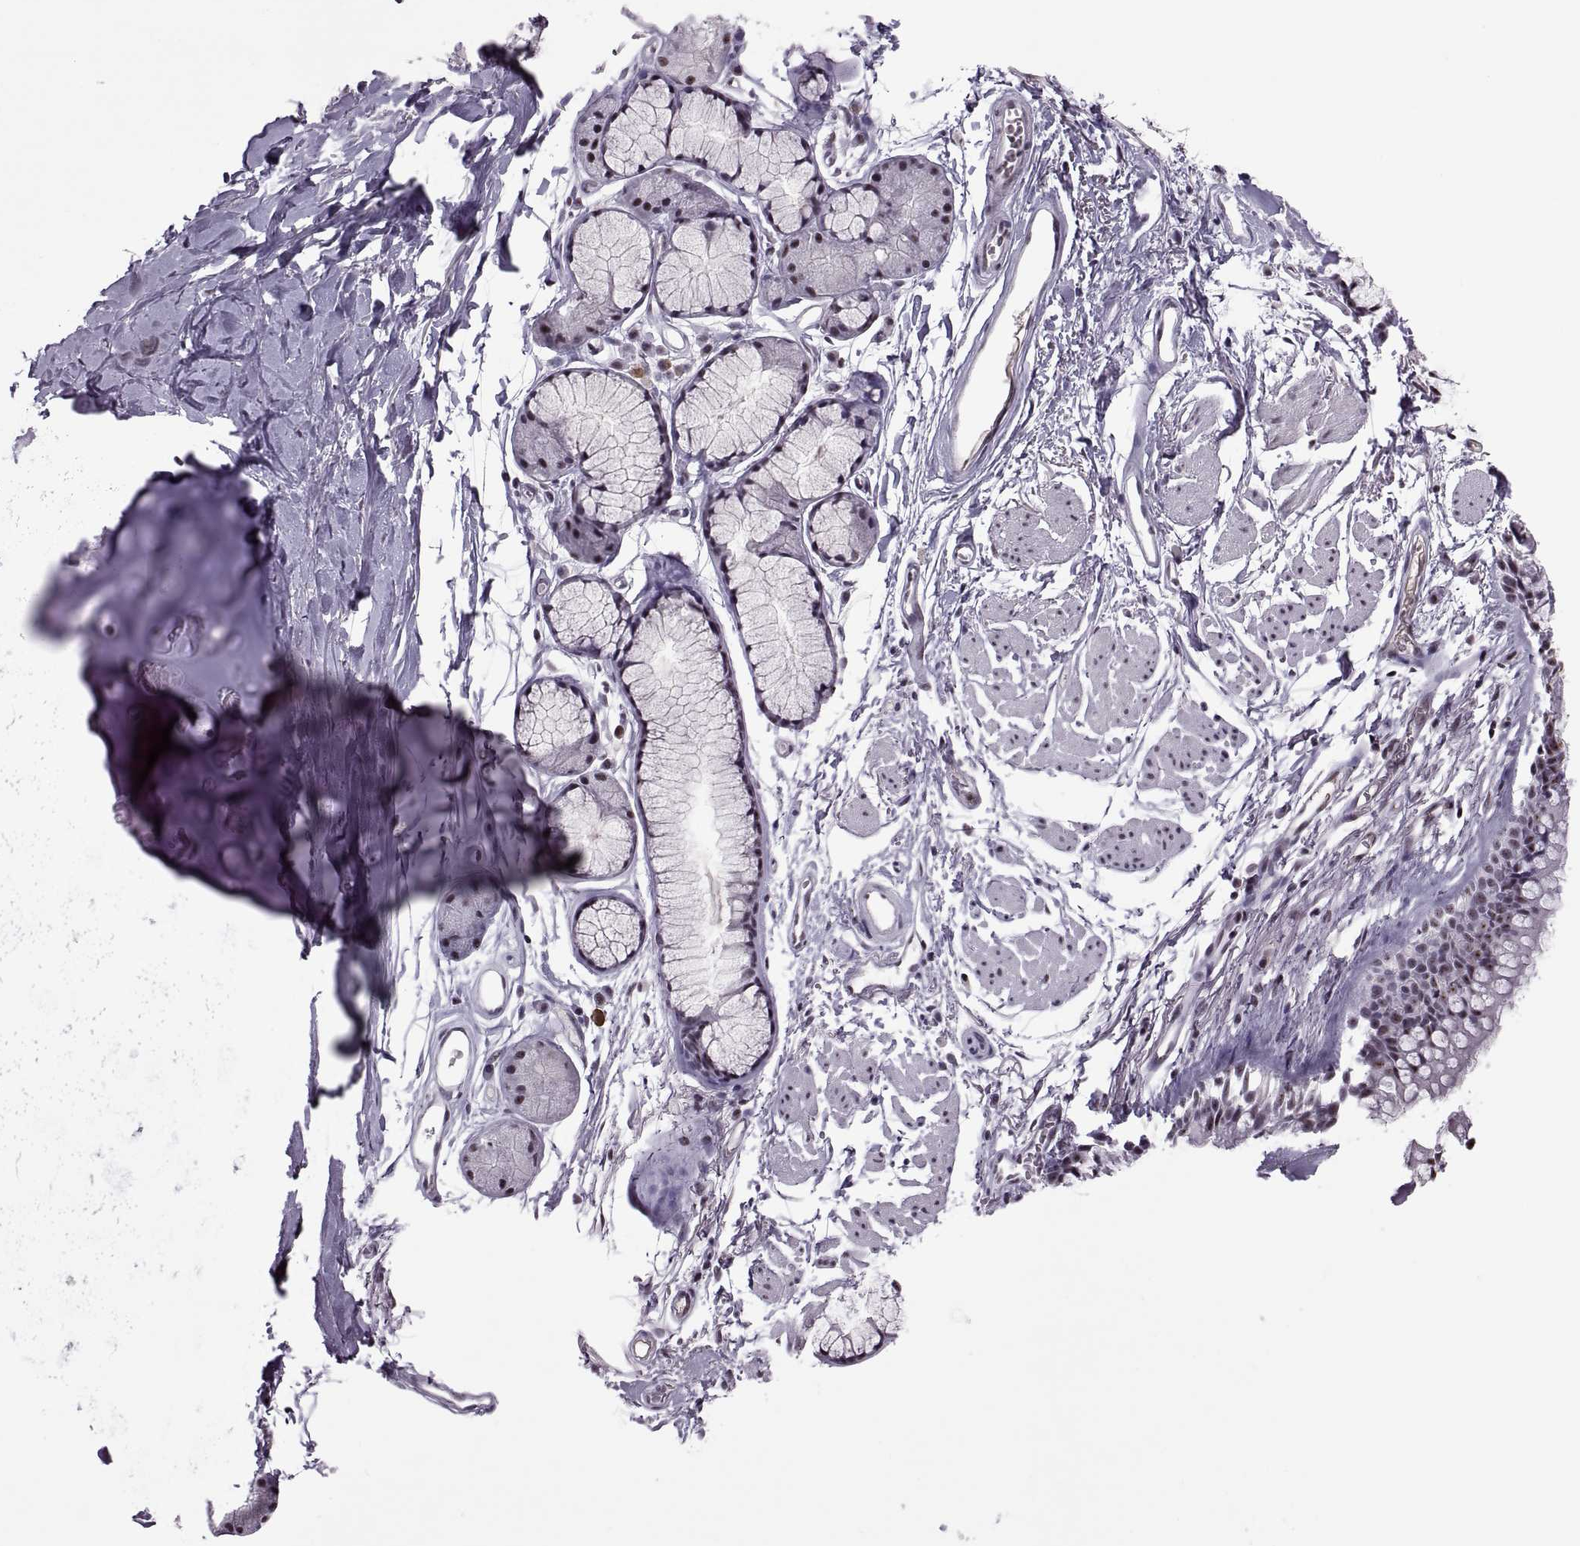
{"staining": {"intensity": "negative", "quantity": "none", "location": "none"}, "tissue": "soft tissue", "cell_type": "Chondrocytes", "image_type": "normal", "snomed": [{"axis": "morphology", "description": "Normal tissue, NOS"}, {"axis": "topography", "description": "Cartilage tissue"}, {"axis": "topography", "description": "Bronchus"}], "caption": "Immunohistochemistry image of normal human soft tissue stained for a protein (brown), which exhibits no staining in chondrocytes.", "gene": "MAGEA4", "patient": {"sex": "female", "age": 79}}